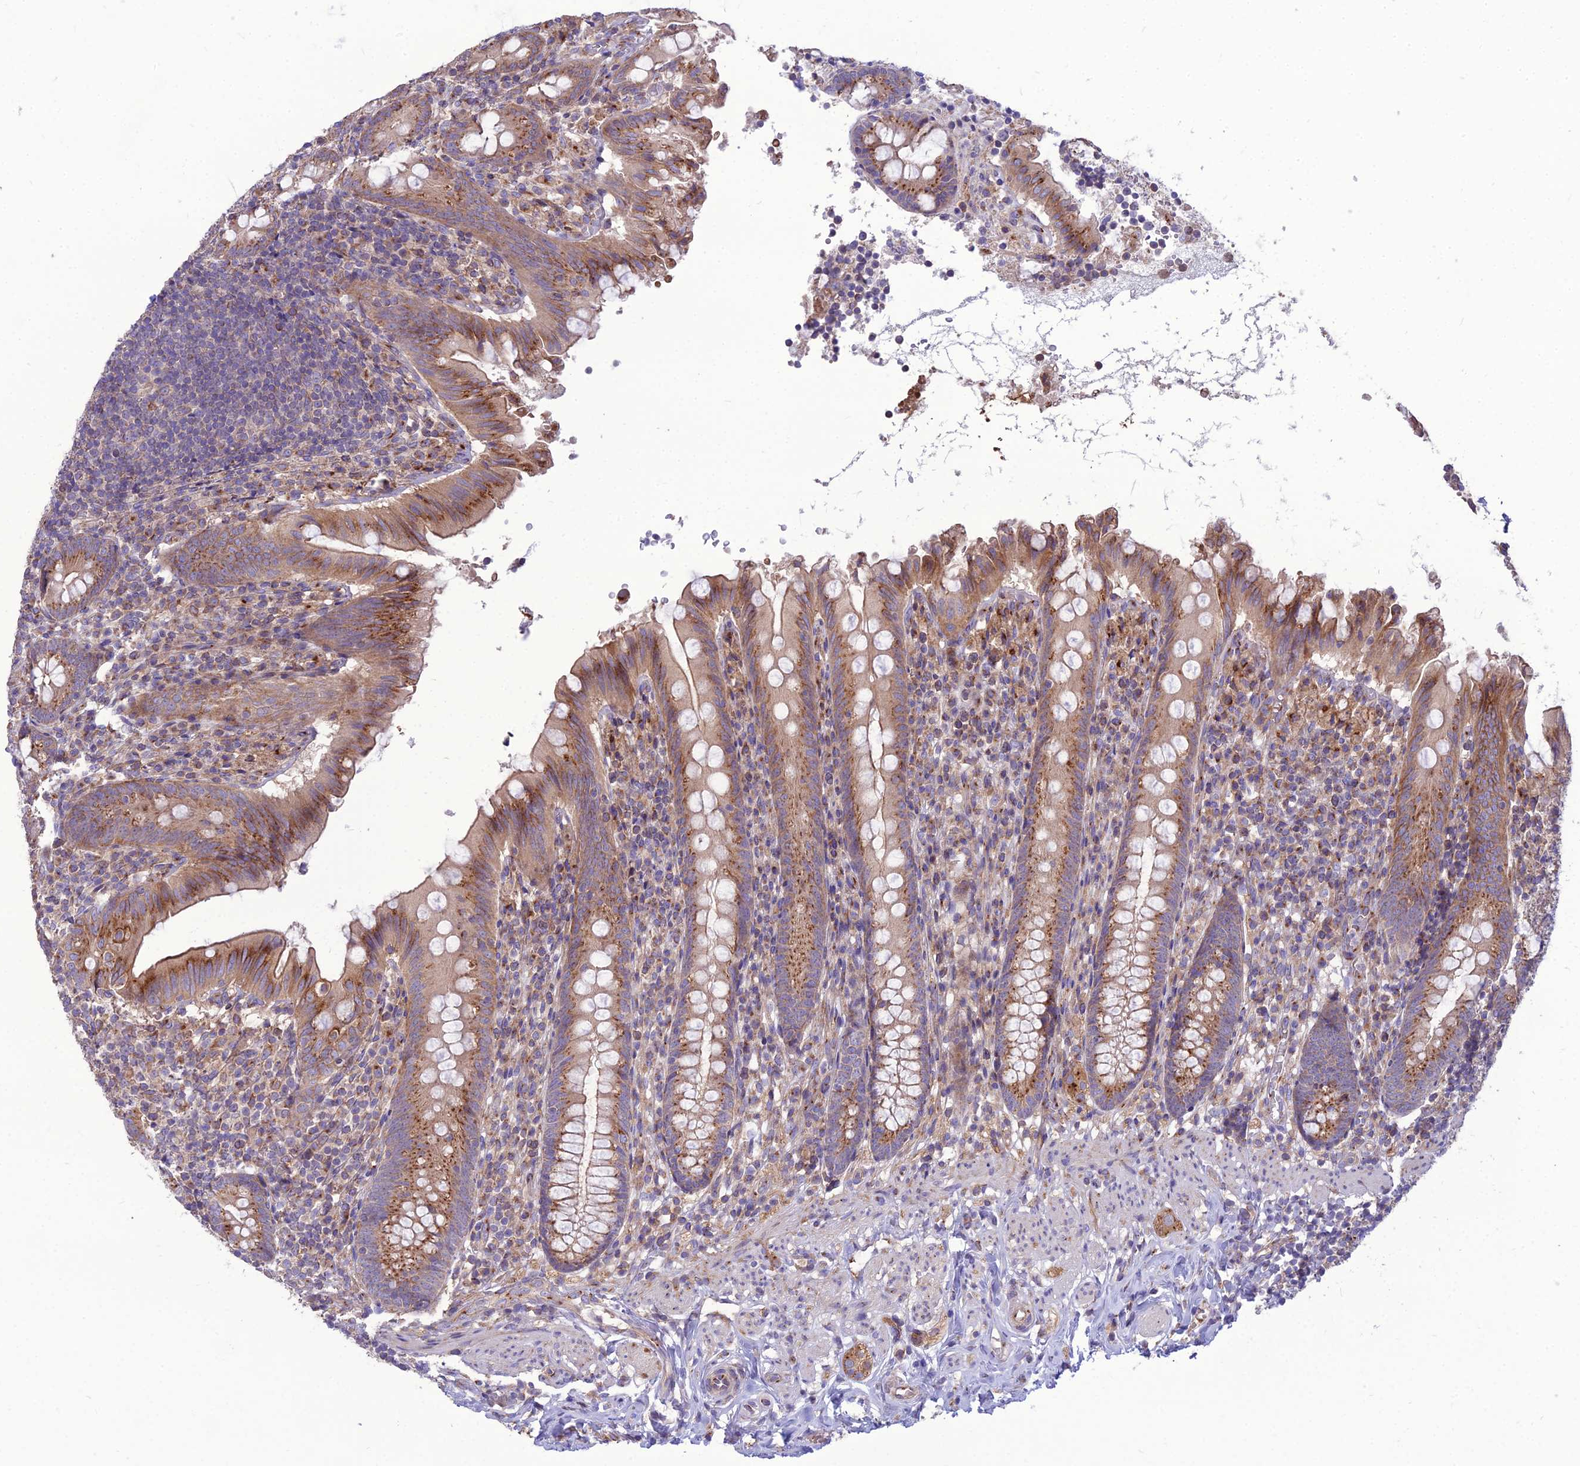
{"staining": {"intensity": "moderate", "quantity": ">75%", "location": "cytoplasmic/membranous"}, "tissue": "appendix", "cell_type": "Glandular cells", "image_type": "normal", "snomed": [{"axis": "morphology", "description": "Normal tissue, NOS"}, {"axis": "topography", "description": "Appendix"}], "caption": "Immunohistochemistry histopathology image of normal appendix stained for a protein (brown), which reveals medium levels of moderate cytoplasmic/membranous expression in about >75% of glandular cells.", "gene": "SPRYD7", "patient": {"sex": "male", "age": 55}}